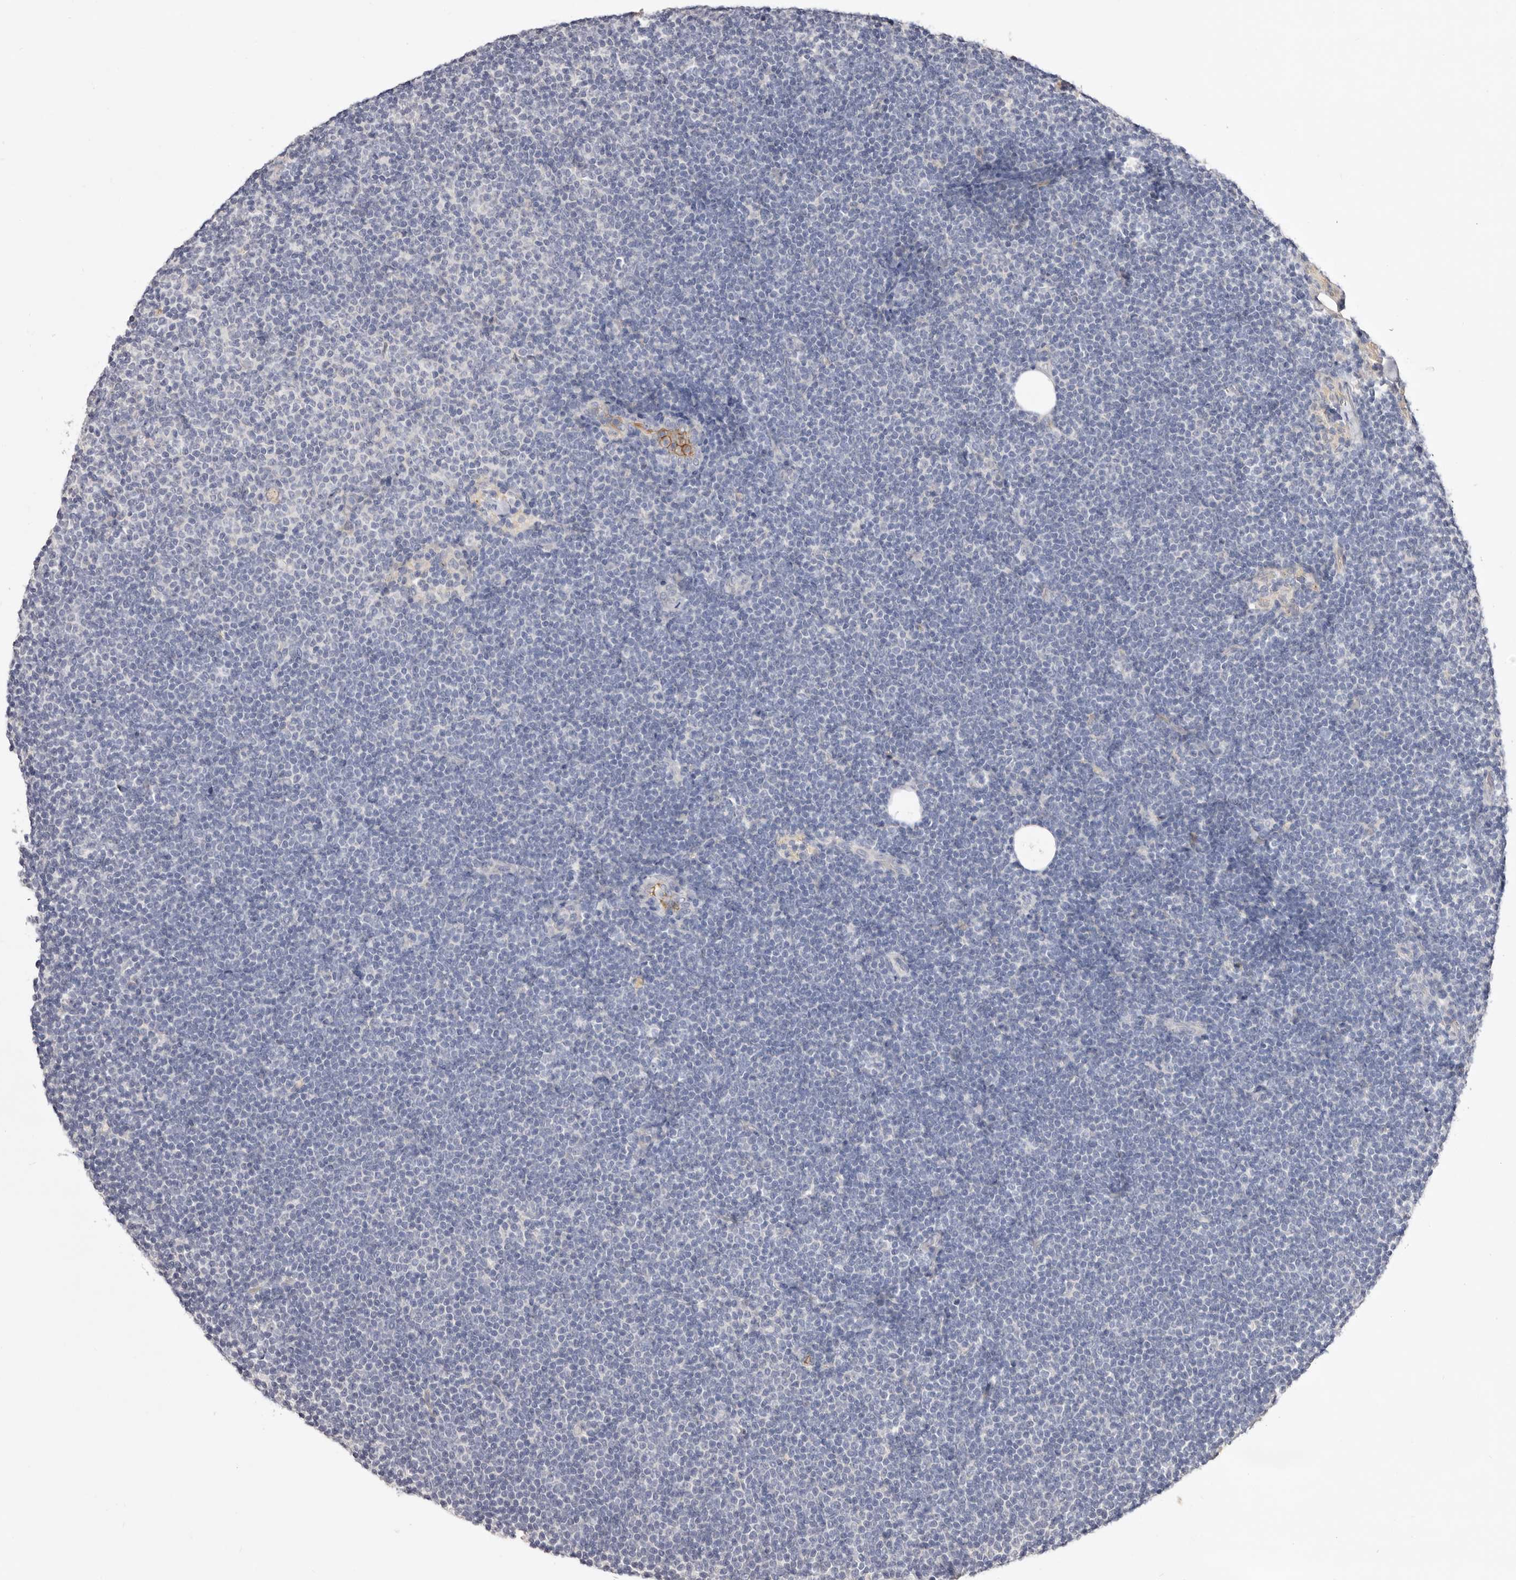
{"staining": {"intensity": "negative", "quantity": "none", "location": "none"}, "tissue": "lymphoma", "cell_type": "Tumor cells", "image_type": "cancer", "snomed": [{"axis": "morphology", "description": "Malignant lymphoma, non-Hodgkin's type, Low grade"}, {"axis": "topography", "description": "Lymph node"}], "caption": "This is a histopathology image of IHC staining of malignant lymphoma, non-Hodgkin's type (low-grade), which shows no staining in tumor cells.", "gene": "LMLN", "patient": {"sex": "female", "age": 53}}